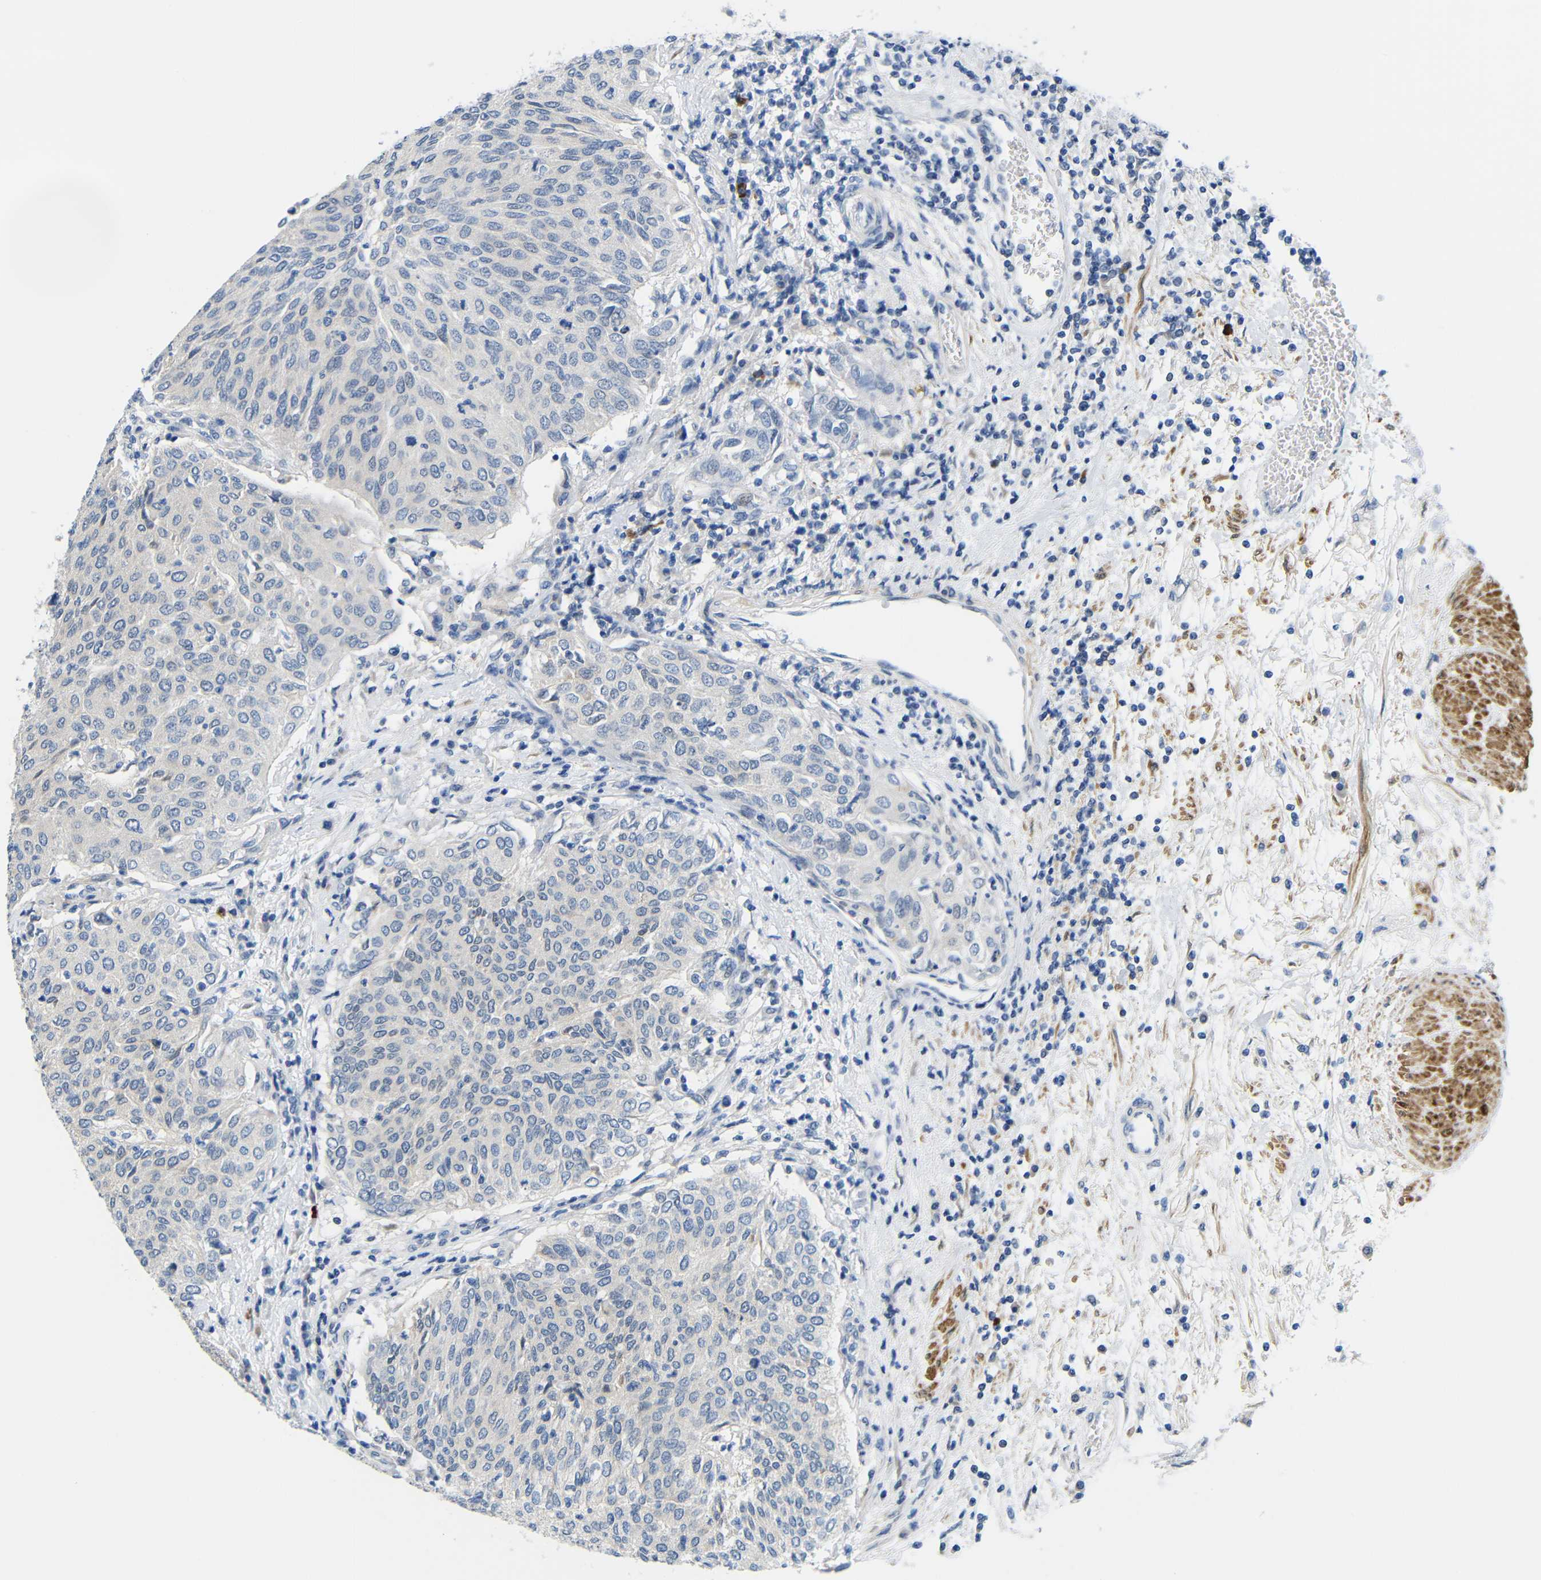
{"staining": {"intensity": "negative", "quantity": "none", "location": "none"}, "tissue": "urothelial cancer", "cell_type": "Tumor cells", "image_type": "cancer", "snomed": [{"axis": "morphology", "description": "Urothelial carcinoma, Low grade"}, {"axis": "topography", "description": "Urinary bladder"}], "caption": "Immunohistochemical staining of low-grade urothelial carcinoma shows no significant positivity in tumor cells. (DAB (3,3'-diaminobenzidine) immunohistochemistry (IHC) with hematoxylin counter stain).", "gene": "NEGR1", "patient": {"sex": "female", "age": 79}}